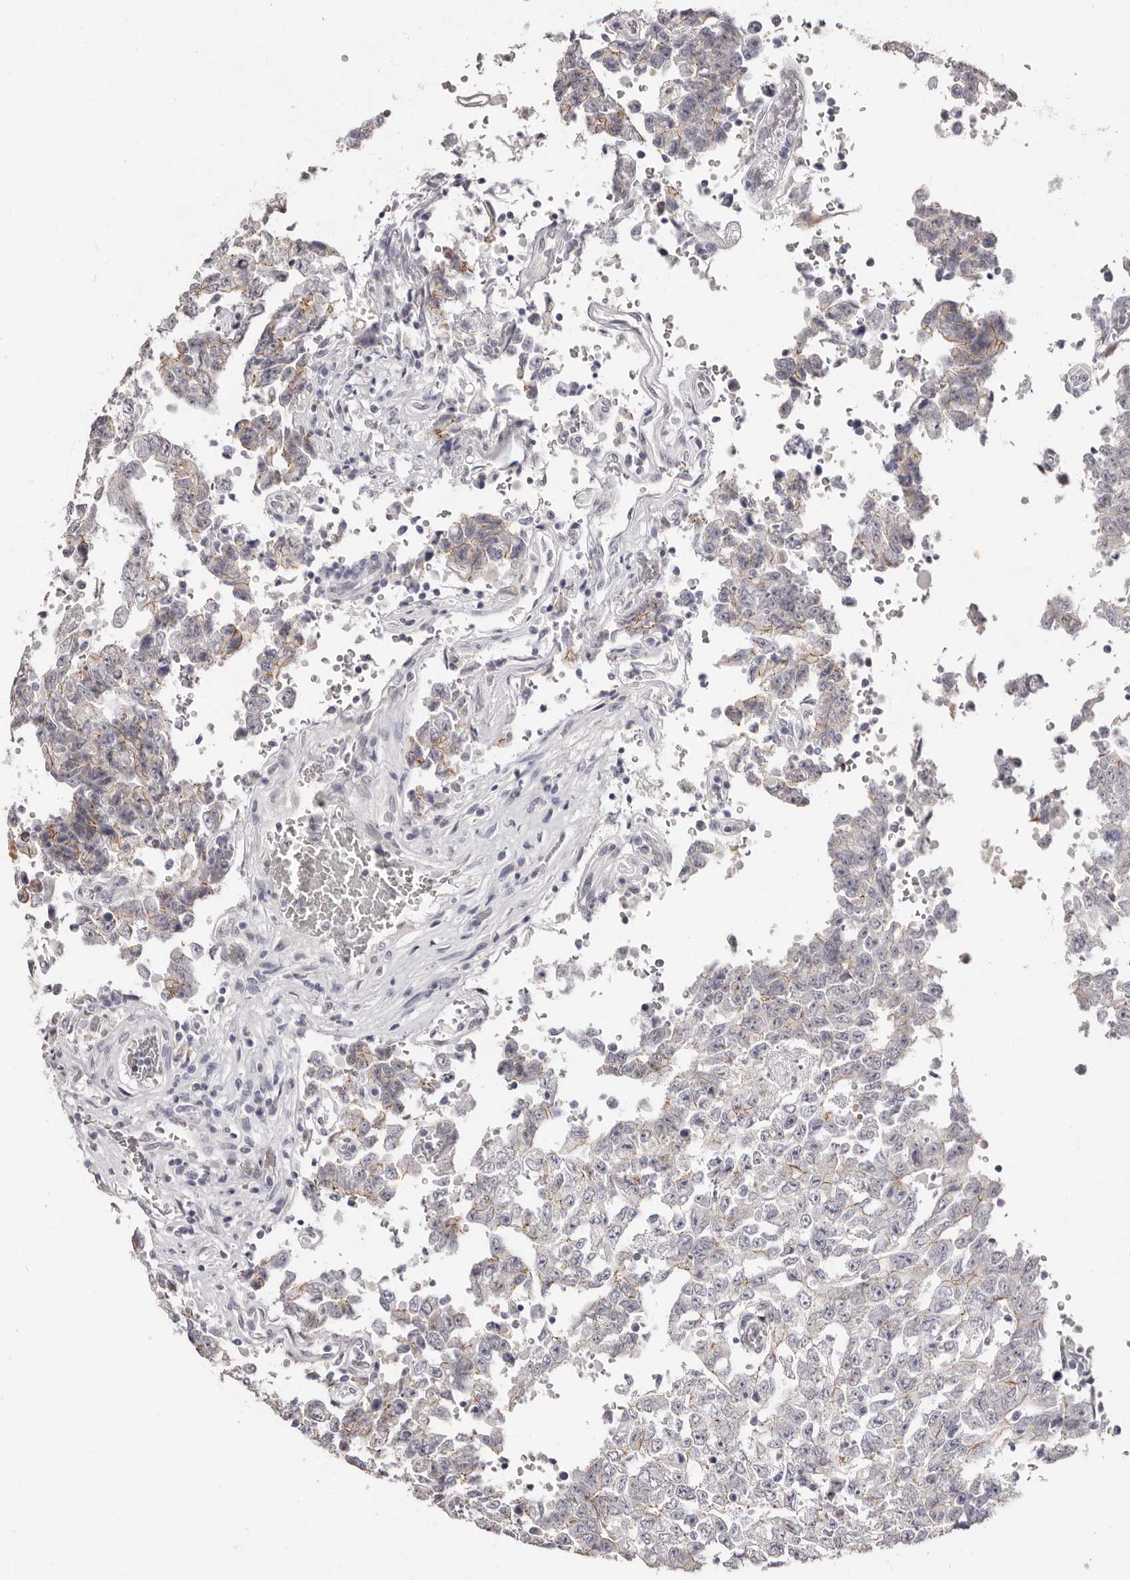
{"staining": {"intensity": "negative", "quantity": "none", "location": "none"}, "tissue": "testis cancer", "cell_type": "Tumor cells", "image_type": "cancer", "snomed": [{"axis": "morphology", "description": "Carcinoma, Embryonal, NOS"}, {"axis": "topography", "description": "Testis"}], "caption": "Protein analysis of embryonal carcinoma (testis) demonstrates no significant staining in tumor cells.", "gene": "PCDHB6", "patient": {"sex": "male", "age": 26}}